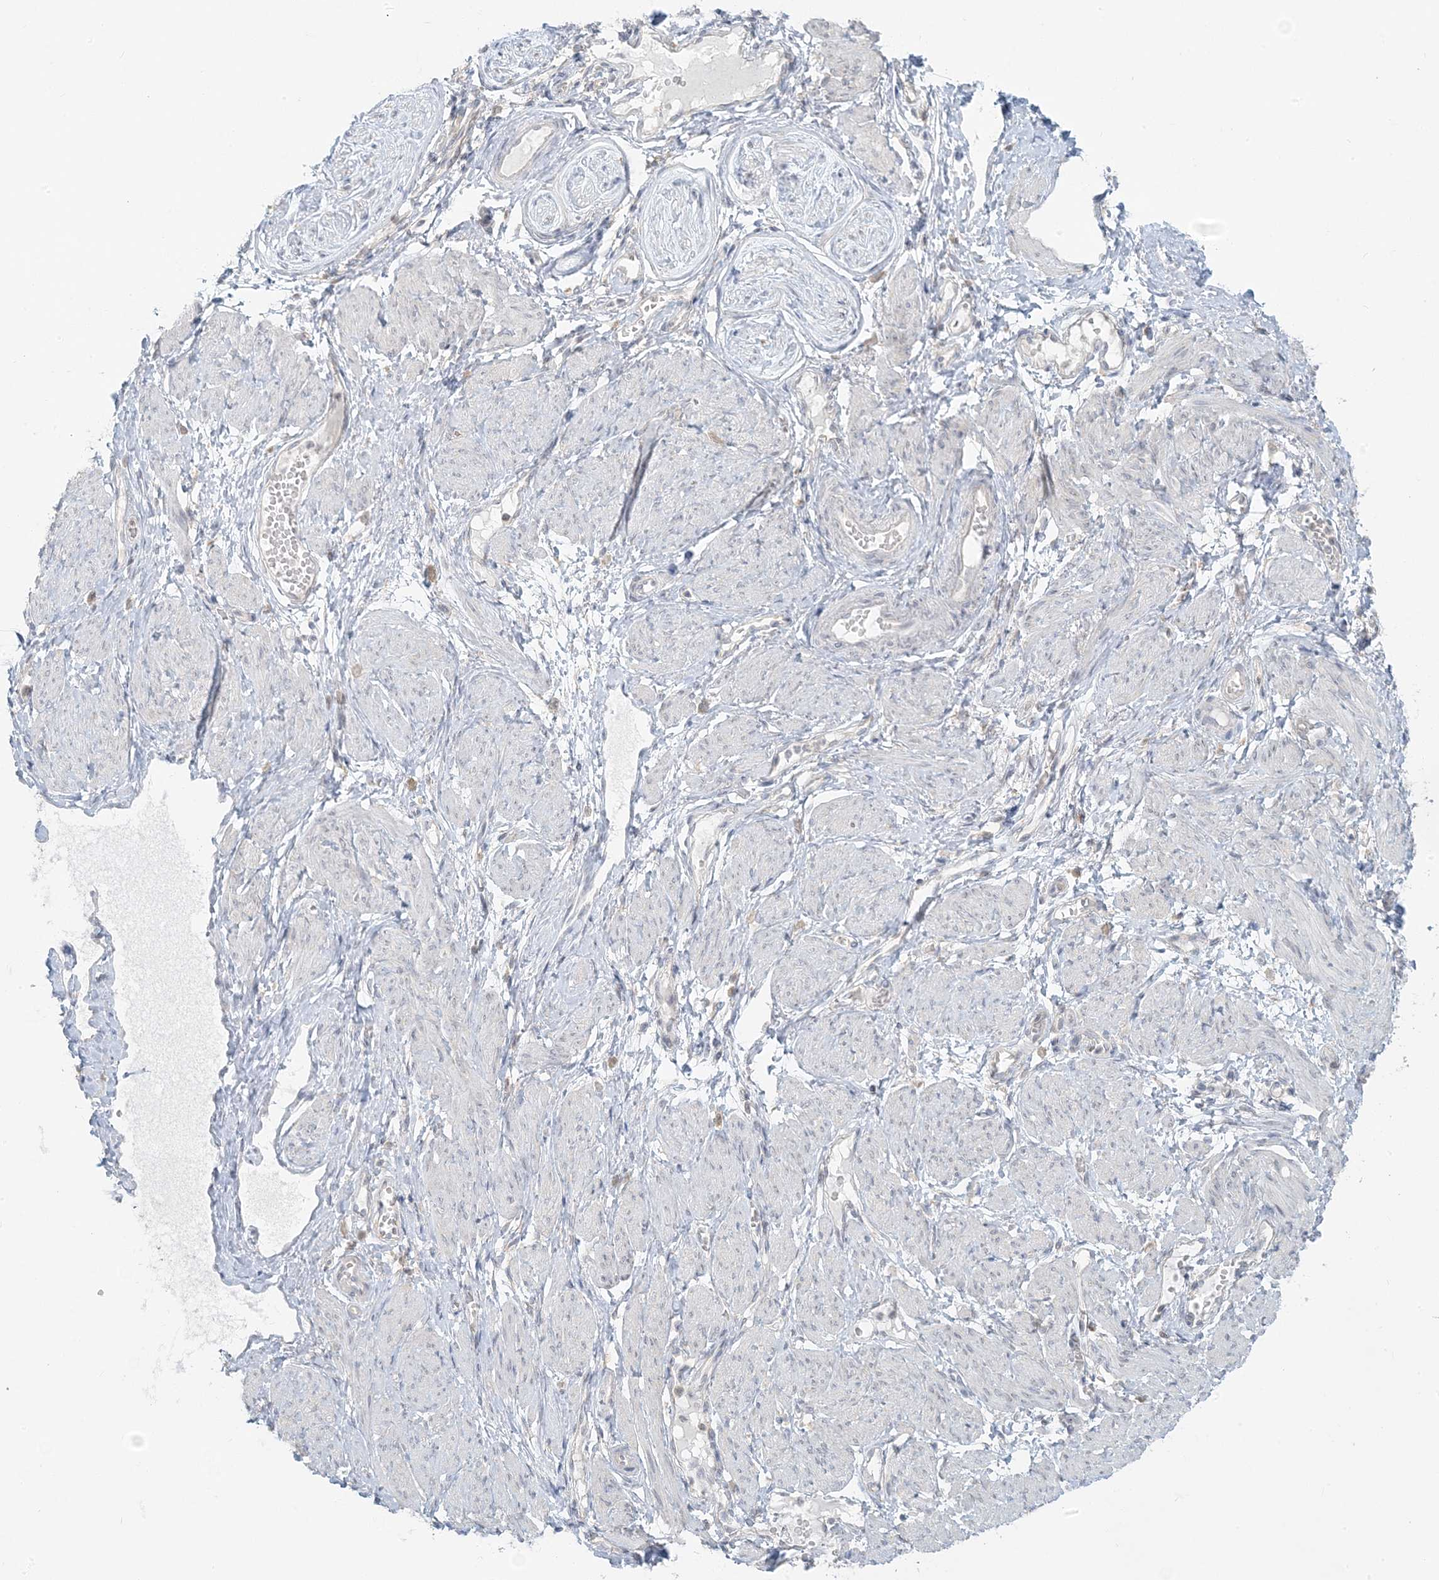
{"staining": {"intensity": "negative", "quantity": "none", "location": "none"}, "tissue": "adipose tissue", "cell_type": "Adipocytes", "image_type": "normal", "snomed": [{"axis": "morphology", "description": "Normal tissue, NOS"}, {"axis": "topography", "description": "Smooth muscle"}, {"axis": "topography", "description": "Peripheral nerve tissue"}], "caption": "Immunohistochemistry image of benign adipose tissue: human adipose tissue stained with DAB (3,3'-diaminobenzidine) shows no significant protein staining in adipocytes. The staining was performed using DAB to visualize the protein expression in brown, while the nuclei were stained in blue with hematoxylin (Magnification: 20x).", "gene": "EEFSEC", "patient": {"sex": "female", "age": 39}}